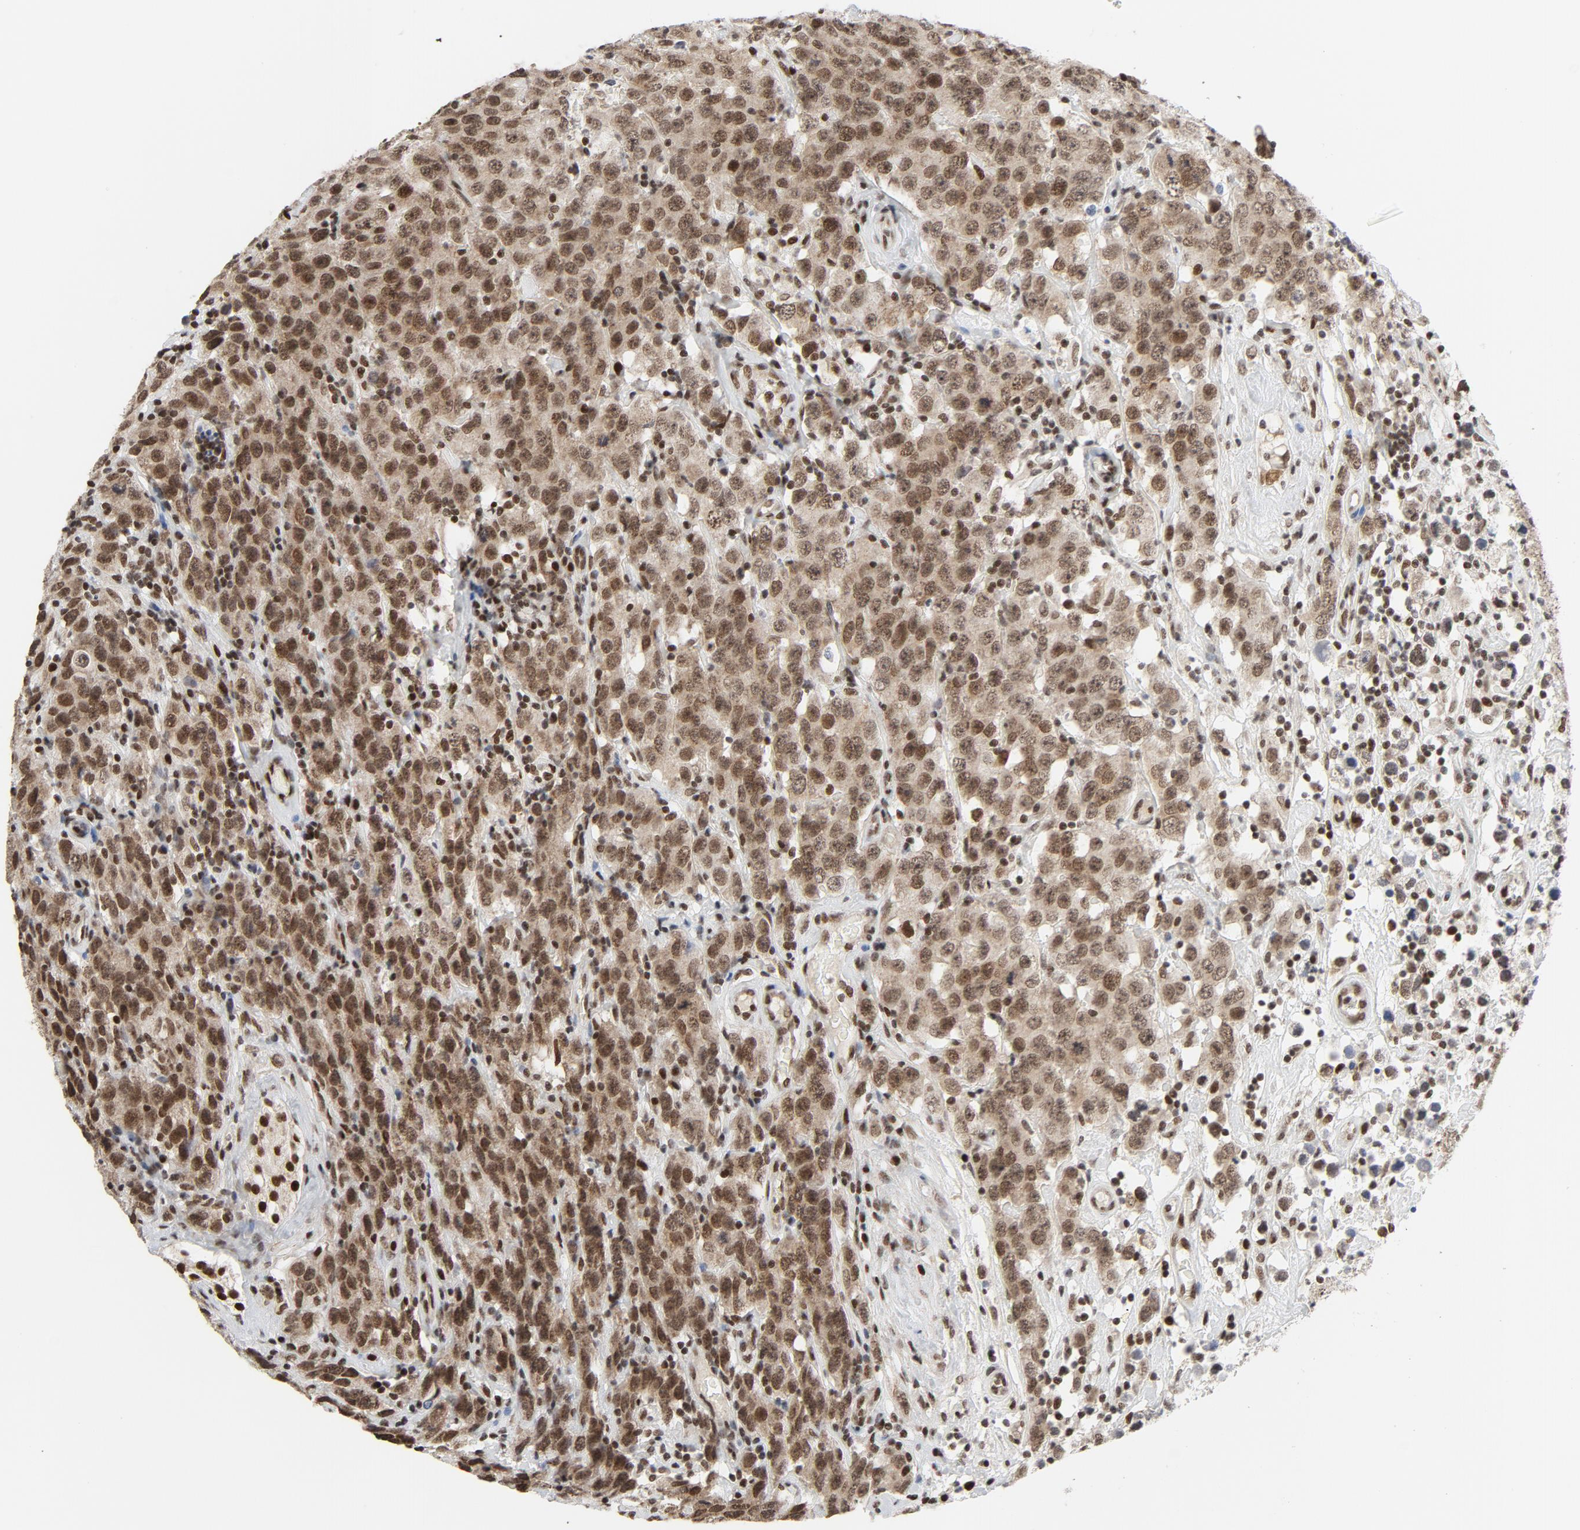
{"staining": {"intensity": "moderate", "quantity": ">75%", "location": "nuclear"}, "tissue": "testis cancer", "cell_type": "Tumor cells", "image_type": "cancer", "snomed": [{"axis": "morphology", "description": "Seminoma, NOS"}, {"axis": "topography", "description": "Testis"}], "caption": "This image exhibits testis cancer (seminoma) stained with IHC to label a protein in brown. The nuclear of tumor cells show moderate positivity for the protein. Nuclei are counter-stained blue.", "gene": "ERCC1", "patient": {"sex": "male", "age": 52}}